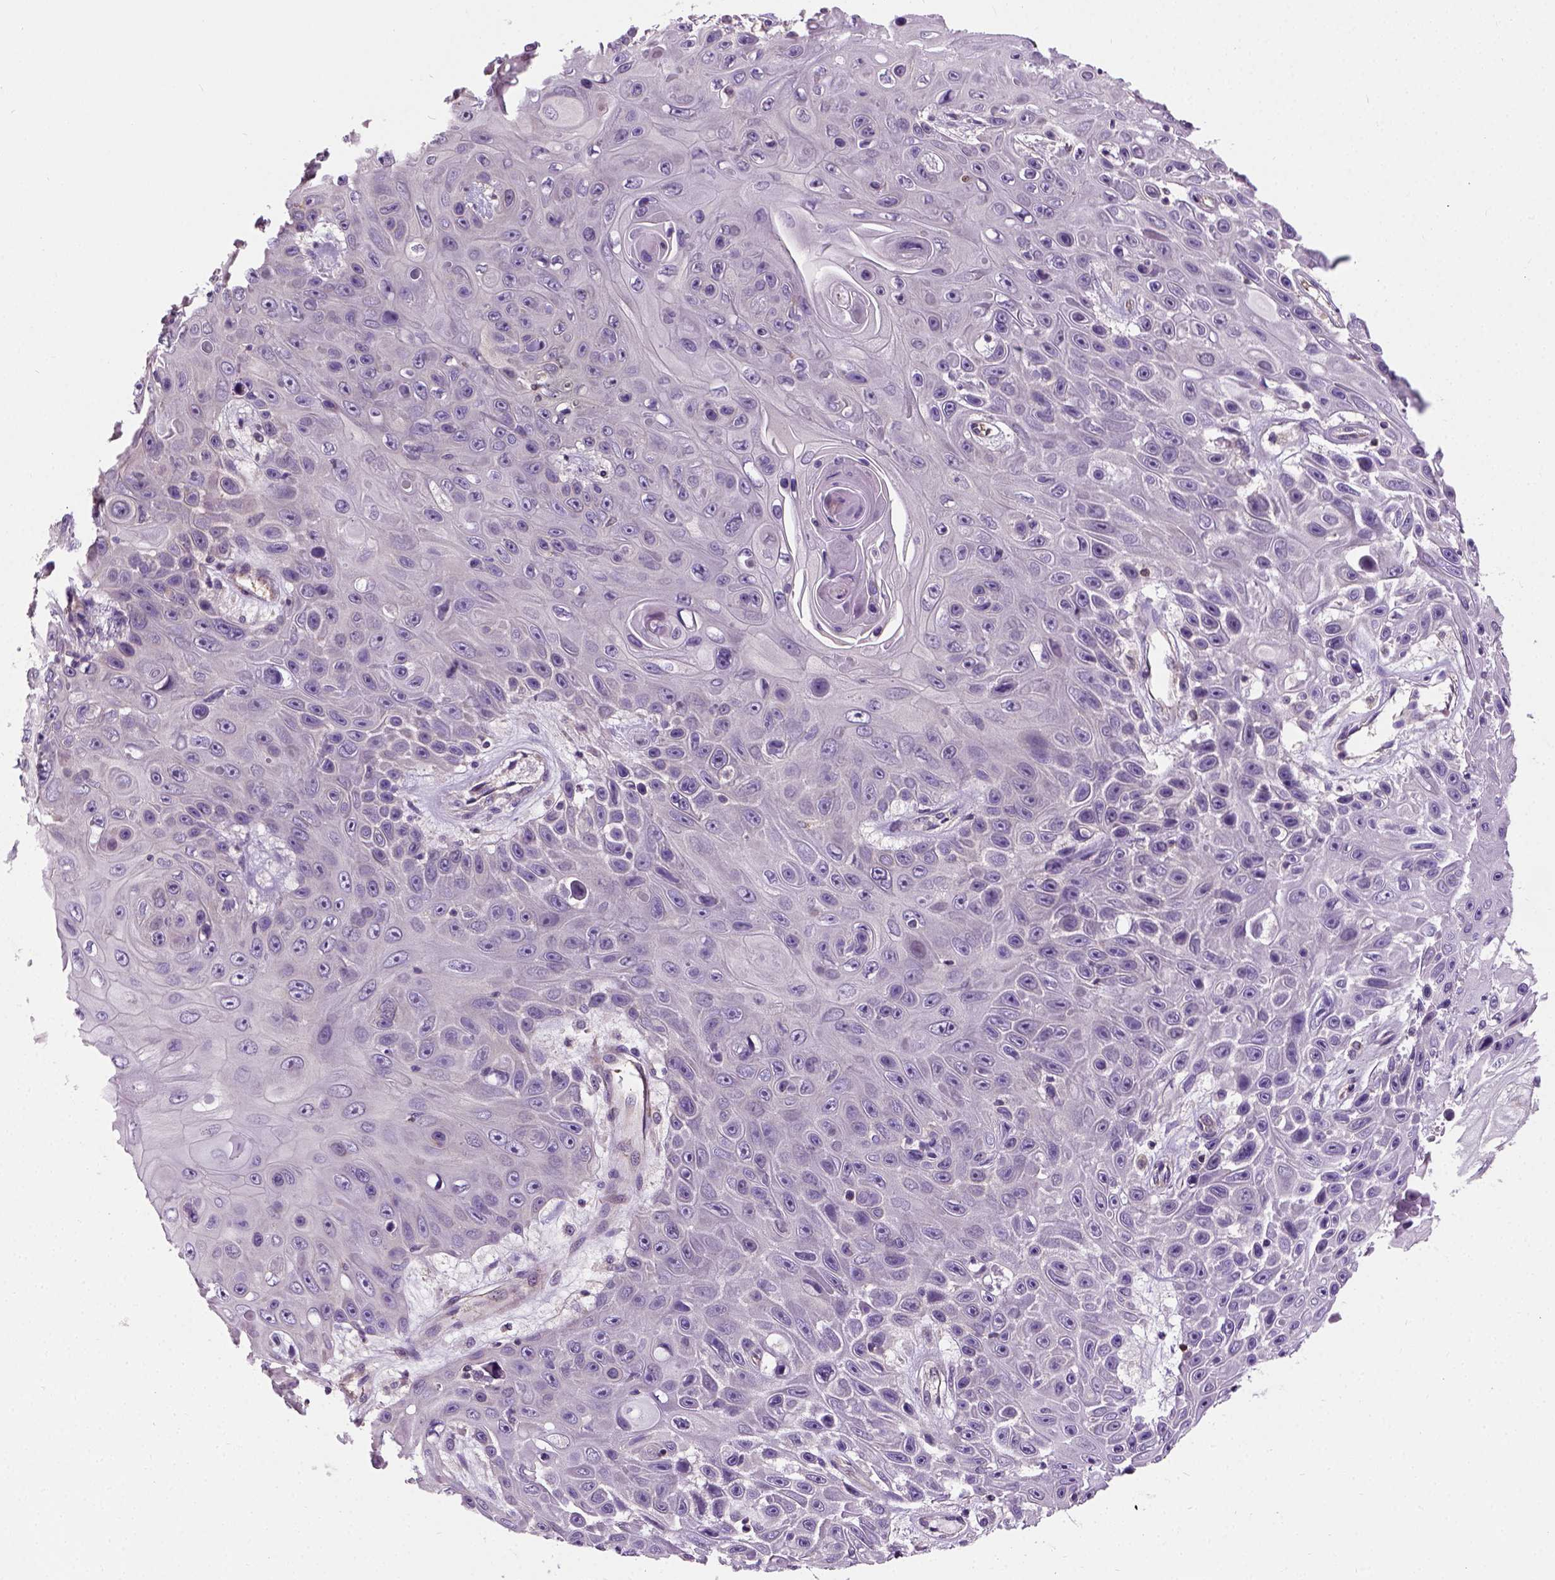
{"staining": {"intensity": "negative", "quantity": "none", "location": "none"}, "tissue": "skin cancer", "cell_type": "Tumor cells", "image_type": "cancer", "snomed": [{"axis": "morphology", "description": "Squamous cell carcinoma, NOS"}, {"axis": "topography", "description": "Skin"}], "caption": "The micrograph demonstrates no staining of tumor cells in squamous cell carcinoma (skin).", "gene": "CRACR2A", "patient": {"sex": "male", "age": 82}}